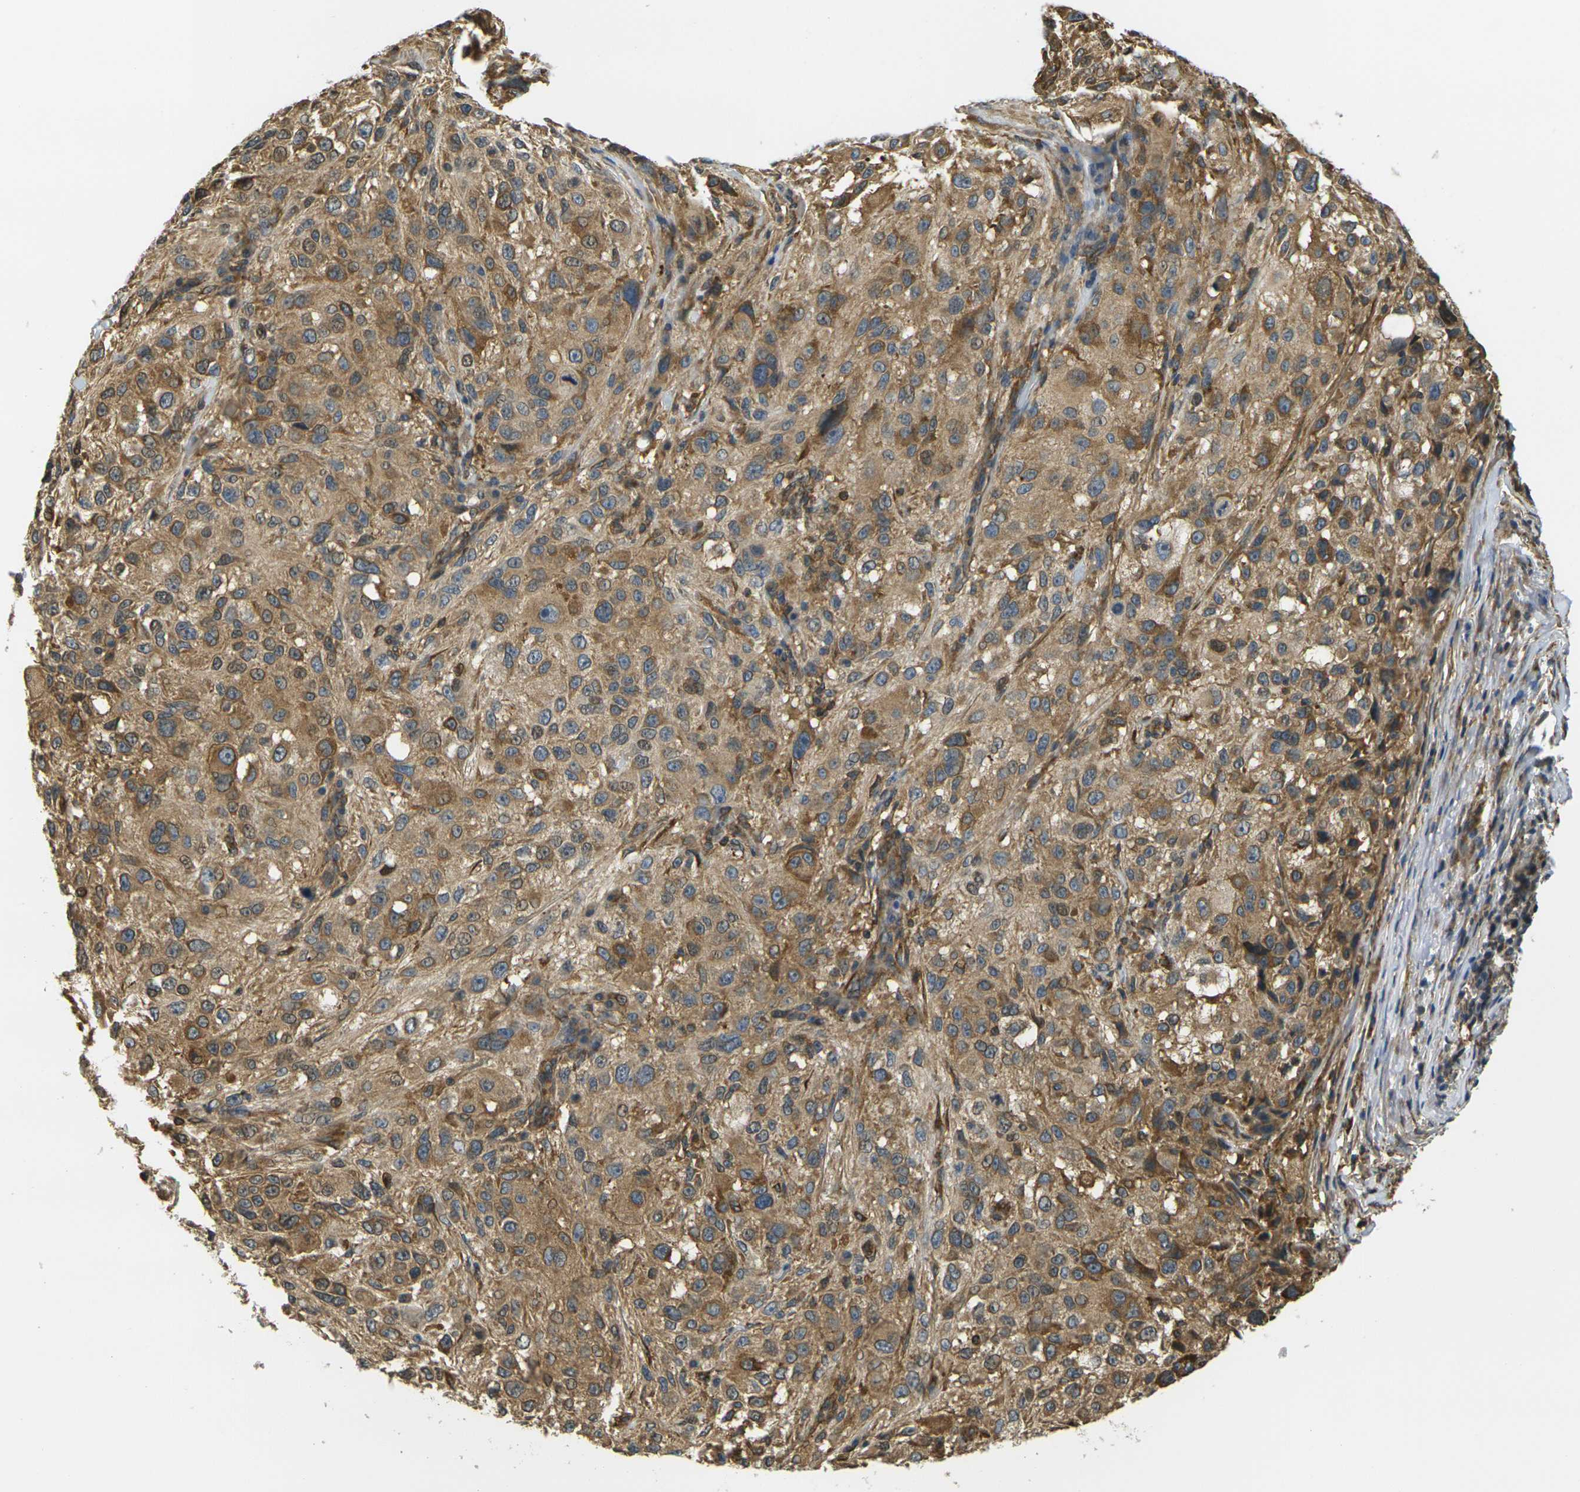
{"staining": {"intensity": "moderate", "quantity": ">75%", "location": "cytoplasmic/membranous"}, "tissue": "melanoma", "cell_type": "Tumor cells", "image_type": "cancer", "snomed": [{"axis": "morphology", "description": "Necrosis, NOS"}, {"axis": "morphology", "description": "Malignant melanoma, NOS"}, {"axis": "topography", "description": "Skin"}], "caption": "Immunohistochemistry (IHC) of human melanoma demonstrates medium levels of moderate cytoplasmic/membranous positivity in about >75% of tumor cells.", "gene": "CAST", "patient": {"sex": "female", "age": 87}}